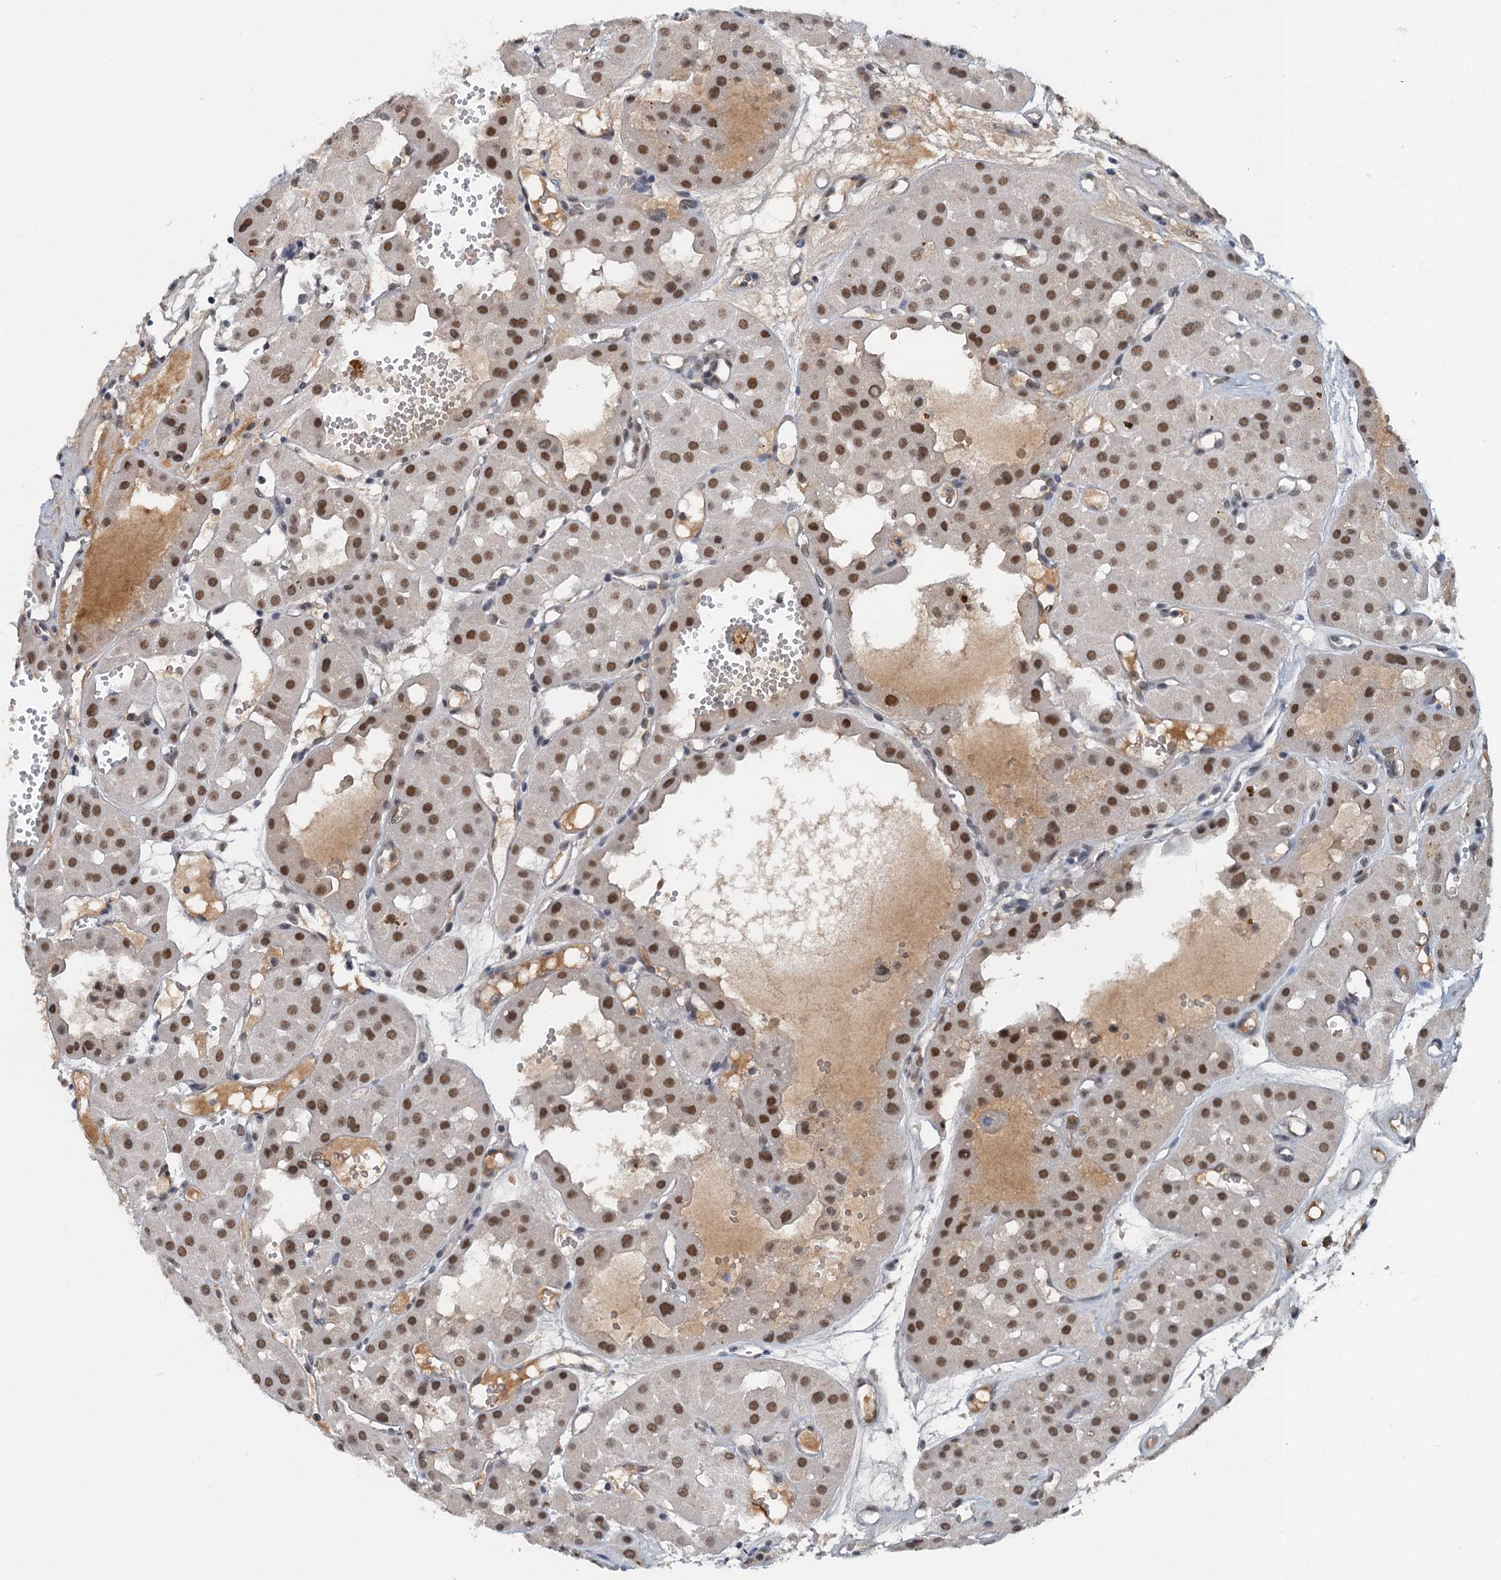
{"staining": {"intensity": "moderate", "quantity": ">75%", "location": "nuclear"}, "tissue": "renal cancer", "cell_type": "Tumor cells", "image_type": "cancer", "snomed": [{"axis": "morphology", "description": "Carcinoma, NOS"}, {"axis": "topography", "description": "Kidney"}], "caption": "Brown immunohistochemical staining in carcinoma (renal) displays moderate nuclear expression in approximately >75% of tumor cells. Nuclei are stained in blue.", "gene": "CSTF3", "patient": {"sex": "female", "age": 75}}